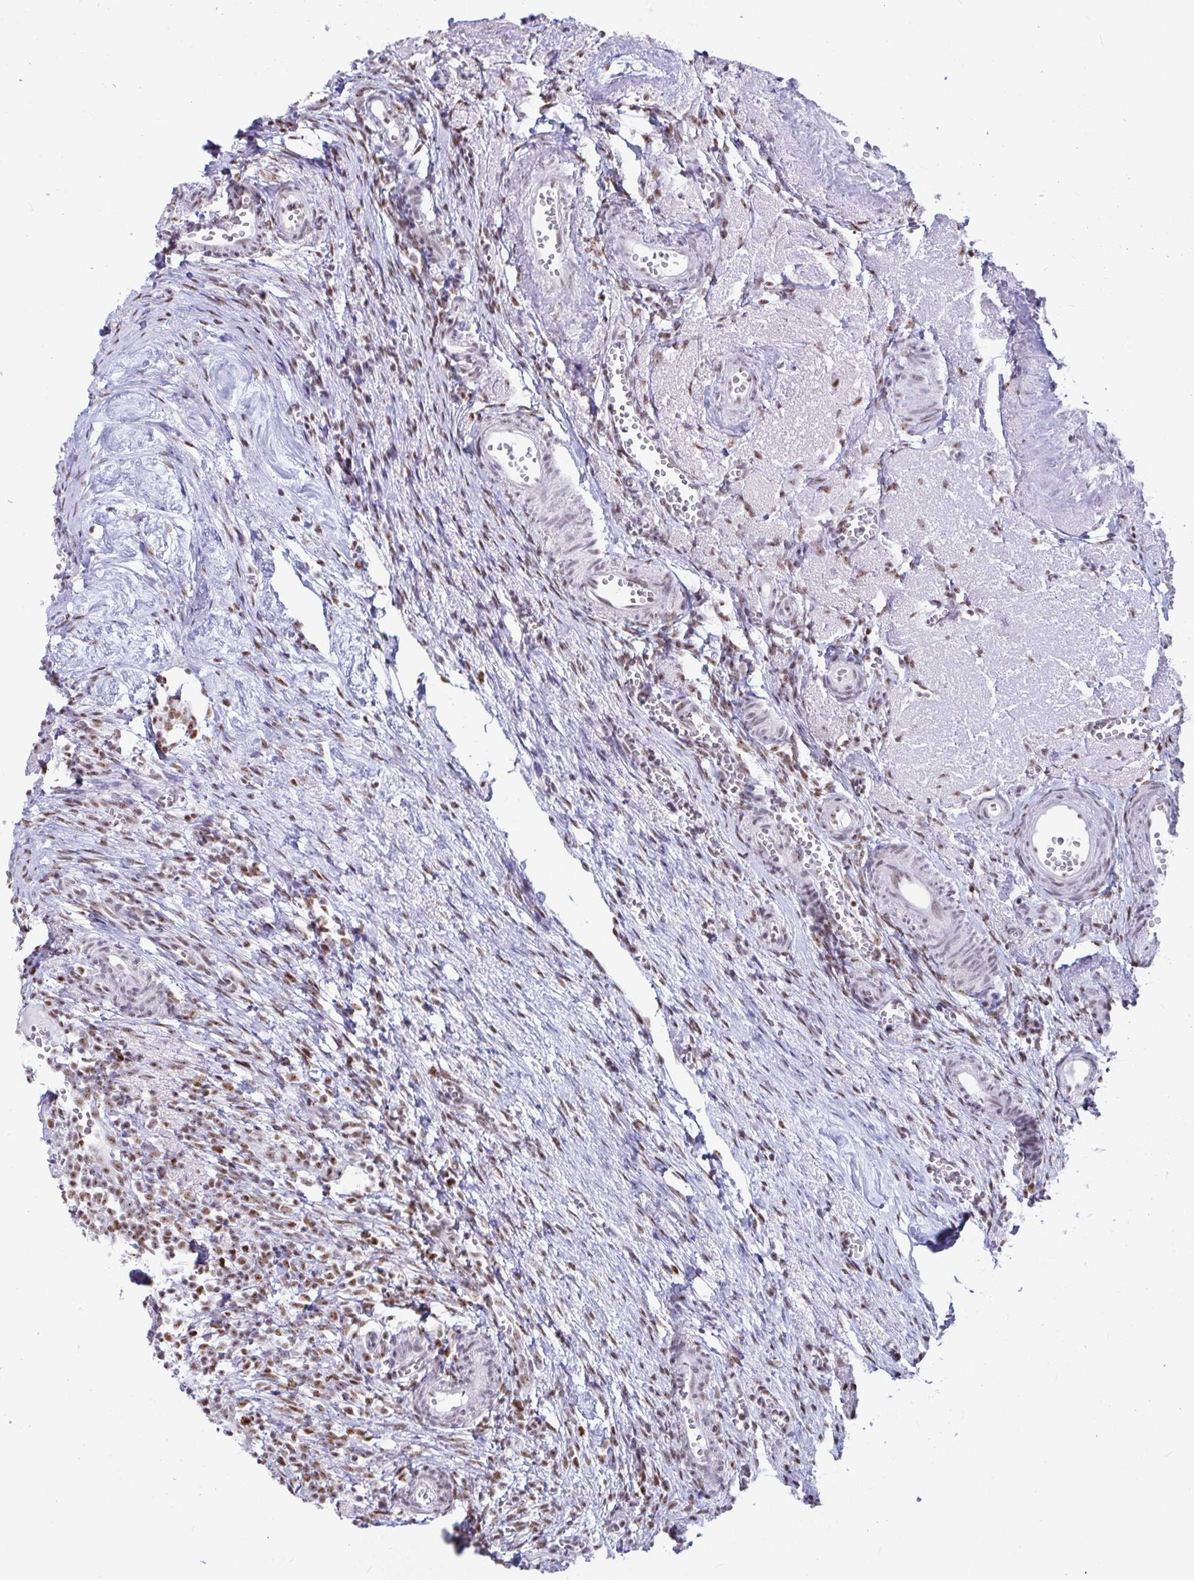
{"staining": {"intensity": "moderate", "quantity": "25%-75%", "location": "nuclear"}, "tissue": "ovary", "cell_type": "Ovarian stroma cells", "image_type": "normal", "snomed": [{"axis": "morphology", "description": "Normal tissue, NOS"}, {"axis": "topography", "description": "Ovary"}], "caption": "A brown stain labels moderate nuclear positivity of a protein in ovarian stroma cells of normal human ovary. (DAB (3,3'-diaminobenzidine) IHC, brown staining for protein, blue staining for nuclei).", "gene": "SUPT16H", "patient": {"sex": "female", "age": 41}}